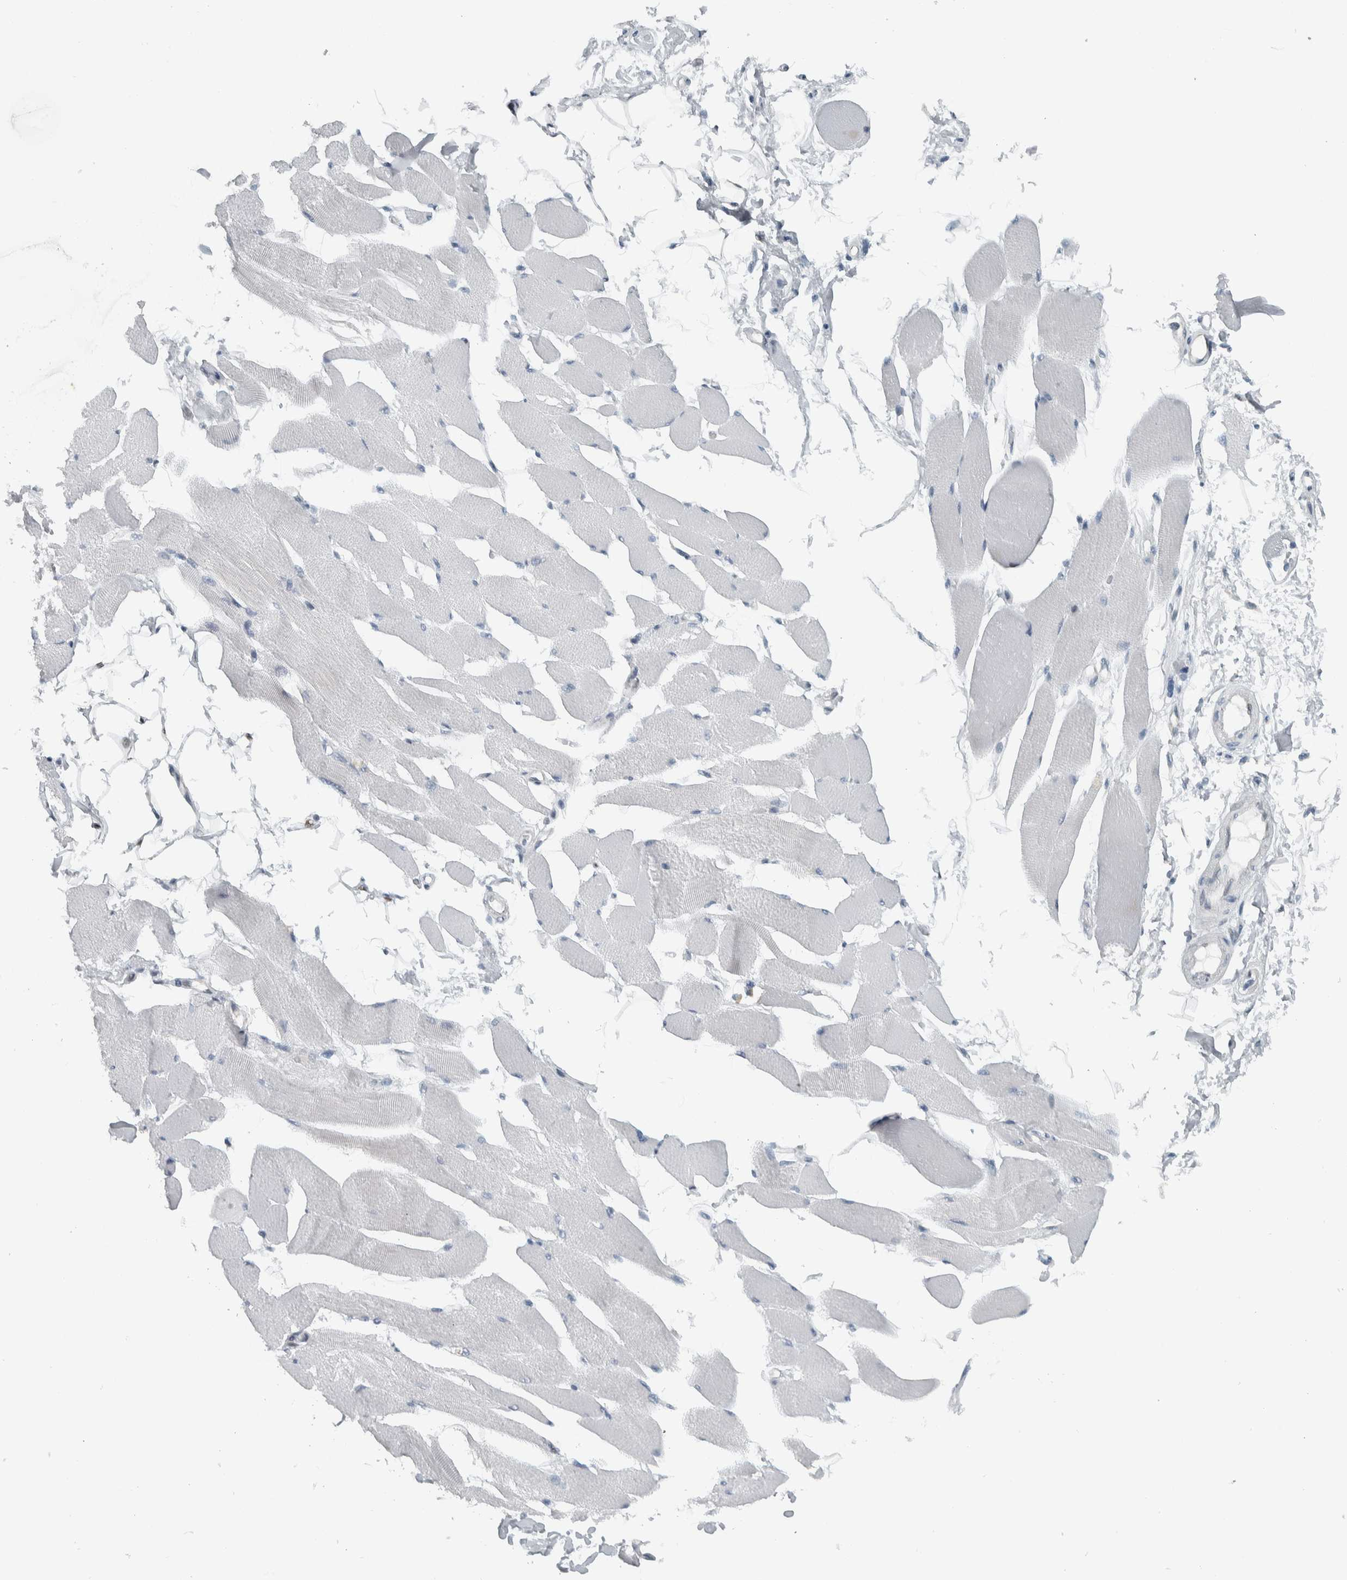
{"staining": {"intensity": "negative", "quantity": "none", "location": "none"}, "tissue": "skeletal muscle", "cell_type": "Myocytes", "image_type": "normal", "snomed": [{"axis": "morphology", "description": "Normal tissue, NOS"}, {"axis": "topography", "description": "Skeletal muscle"}, {"axis": "topography", "description": "Peripheral nerve tissue"}], "caption": "Immunohistochemical staining of unremarkable human skeletal muscle reveals no significant expression in myocytes.", "gene": "ADPRM", "patient": {"sex": "female", "age": 84}}